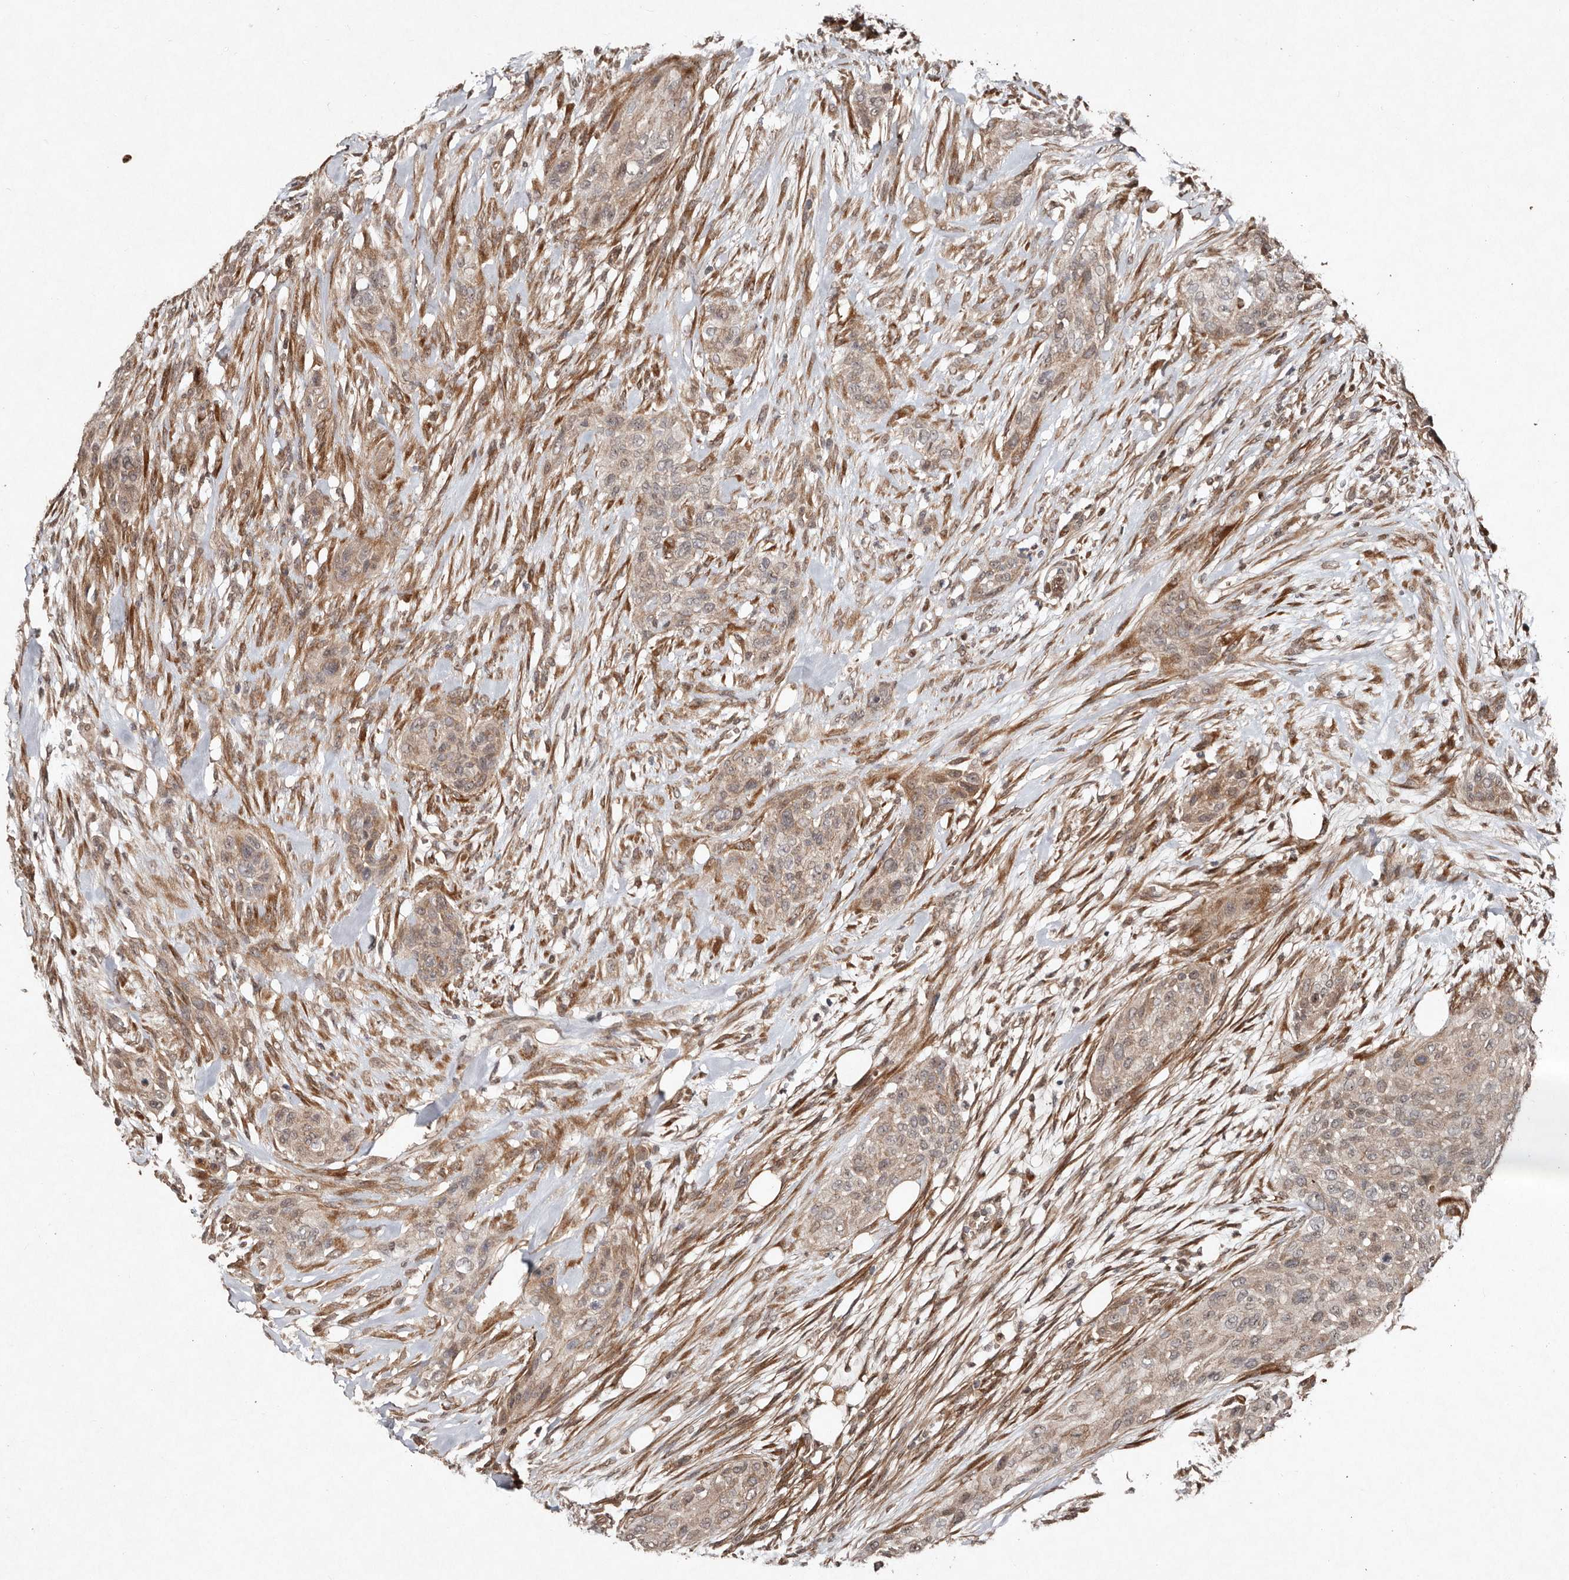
{"staining": {"intensity": "weak", "quantity": ">75%", "location": "cytoplasmic/membranous"}, "tissue": "urothelial cancer", "cell_type": "Tumor cells", "image_type": "cancer", "snomed": [{"axis": "morphology", "description": "Urothelial carcinoma, High grade"}, {"axis": "topography", "description": "Urinary bladder"}], "caption": "Protein staining of urothelial carcinoma (high-grade) tissue displays weak cytoplasmic/membranous expression in approximately >75% of tumor cells.", "gene": "DIP2C", "patient": {"sex": "male", "age": 35}}